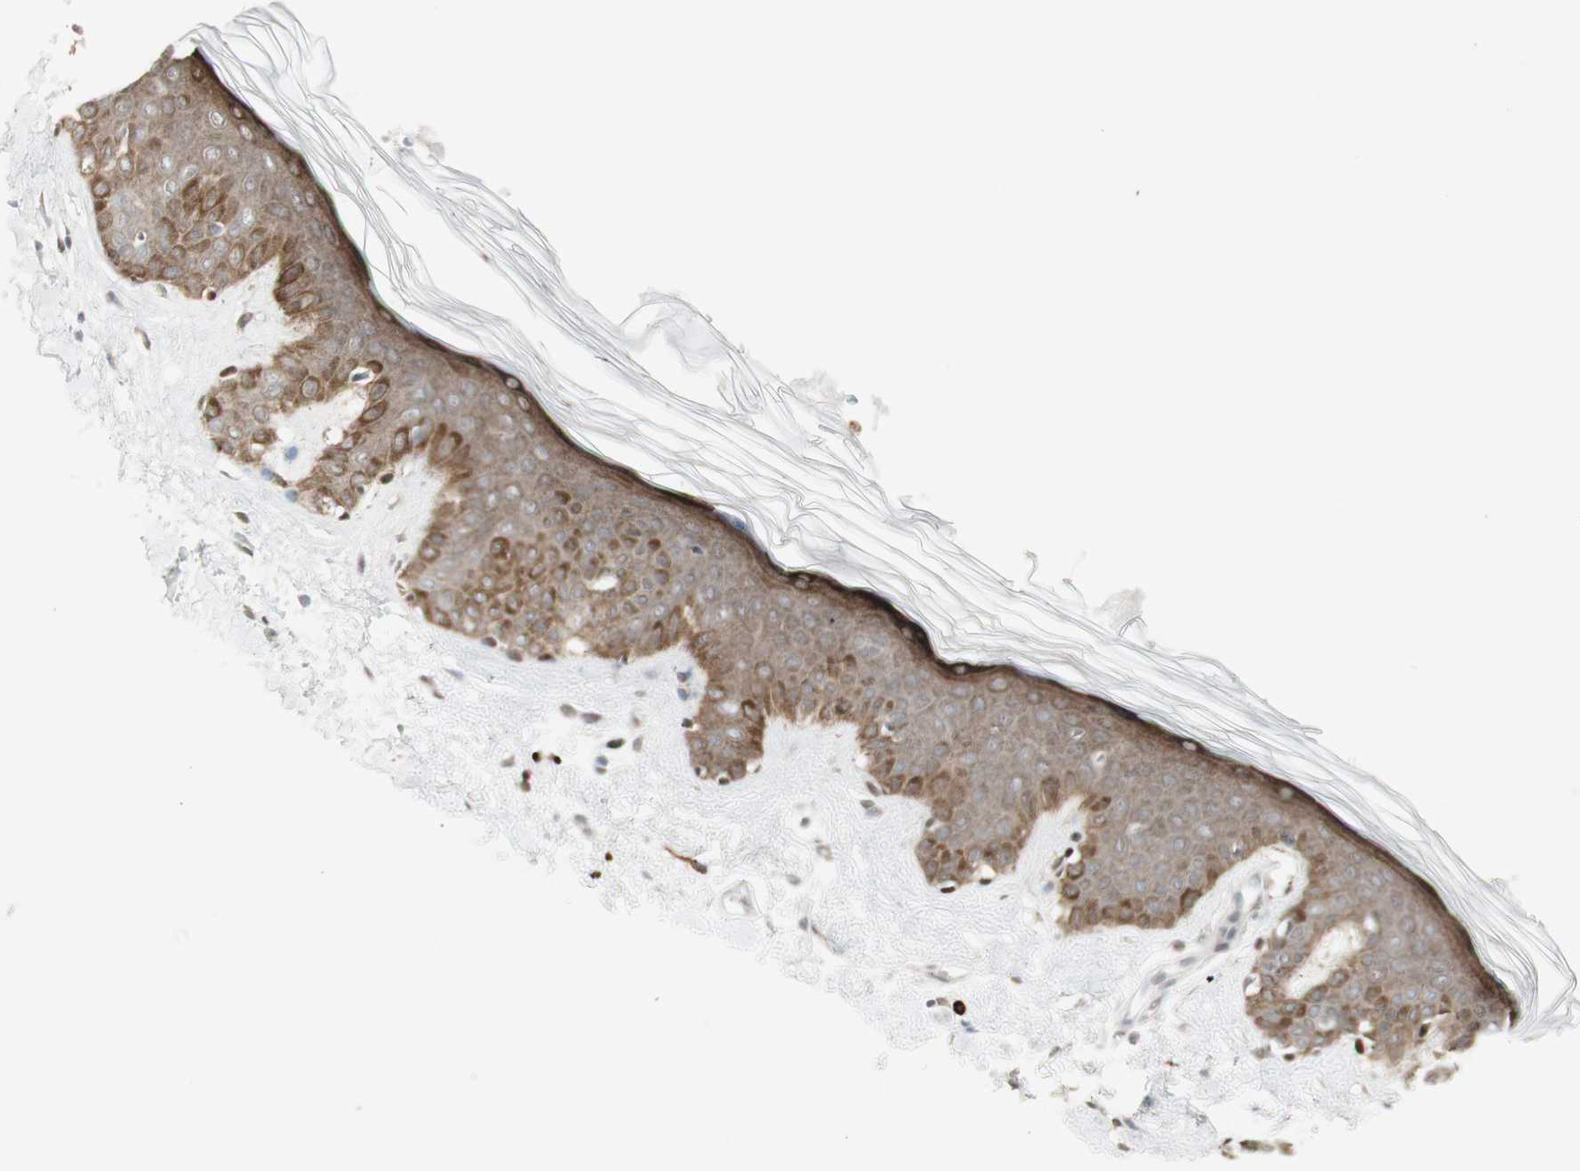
{"staining": {"intensity": "negative", "quantity": "none", "location": "none"}, "tissue": "skin", "cell_type": "Fibroblasts", "image_type": "normal", "snomed": [{"axis": "morphology", "description": "Normal tissue, NOS"}, {"axis": "topography", "description": "Skin"}], "caption": "Immunohistochemical staining of normal skin reveals no significant staining in fibroblasts.", "gene": "C1orf116", "patient": {"sex": "male", "age": 67}}